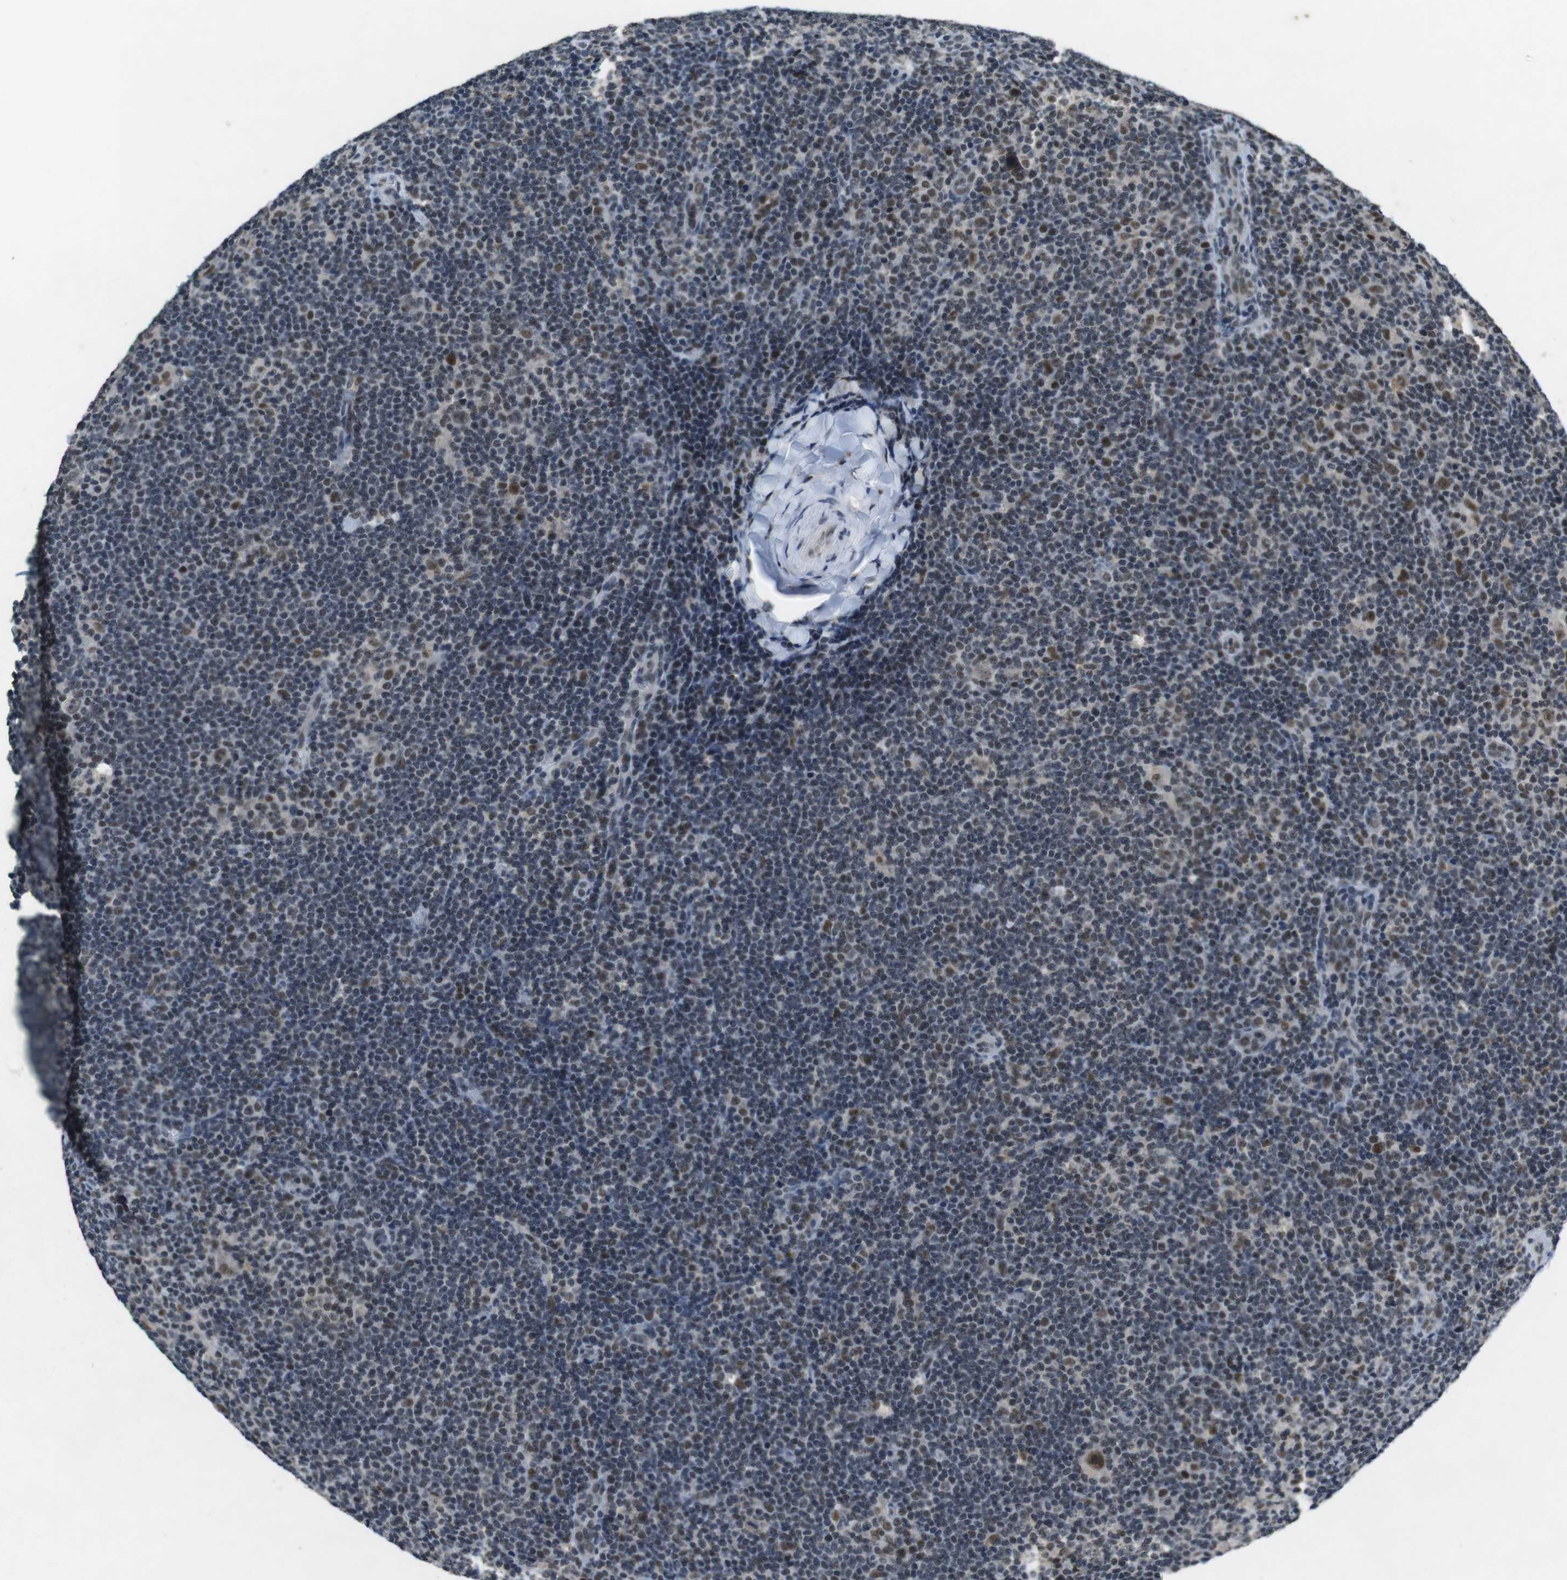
{"staining": {"intensity": "moderate", "quantity": ">75%", "location": "nuclear"}, "tissue": "lymphoma", "cell_type": "Tumor cells", "image_type": "cancer", "snomed": [{"axis": "morphology", "description": "Hodgkin's disease, NOS"}, {"axis": "topography", "description": "Lymph node"}], "caption": "An image showing moderate nuclear staining in approximately >75% of tumor cells in lymphoma, as visualized by brown immunohistochemical staining.", "gene": "USP7", "patient": {"sex": "female", "age": 57}}